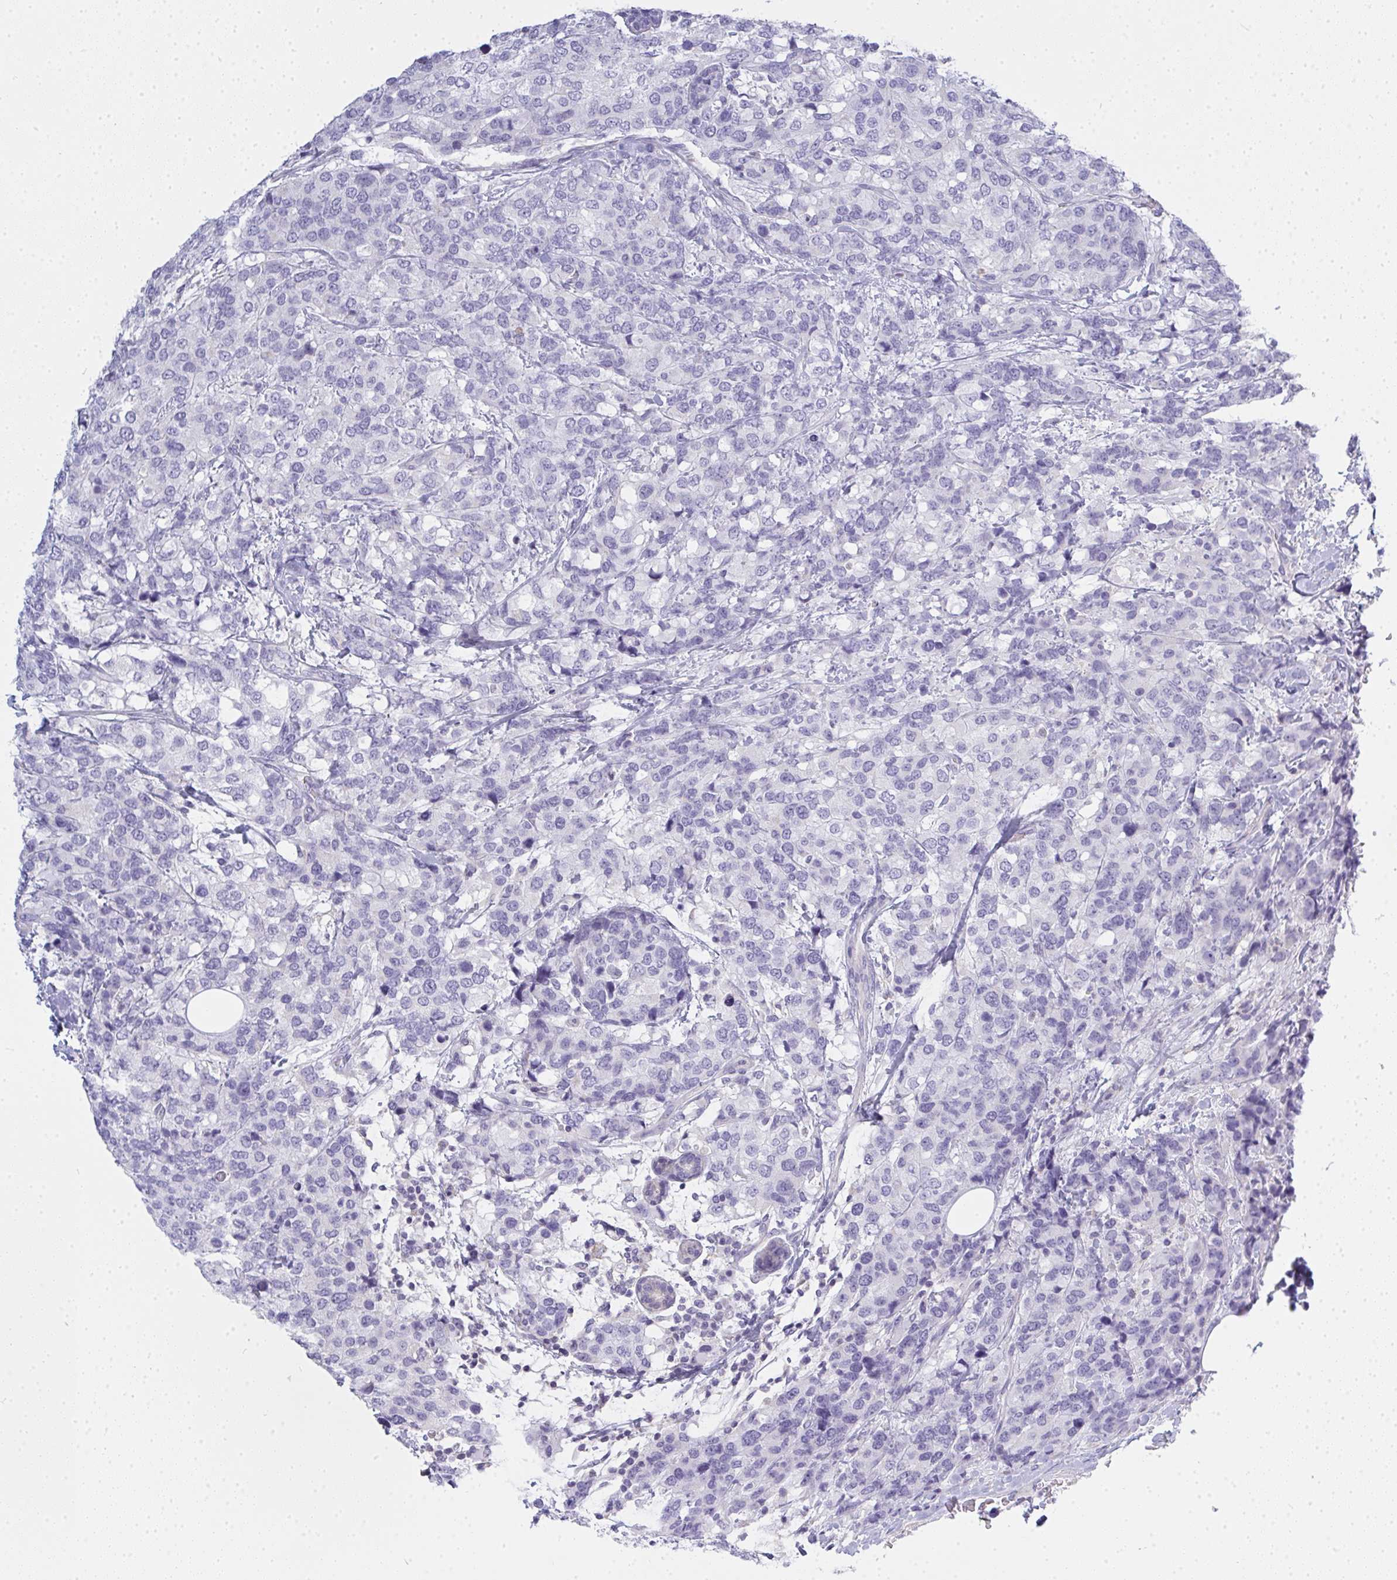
{"staining": {"intensity": "negative", "quantity": "none", "location": "none"}, "tissue": "breast cancer", "cell_type": "Tumor cells", "image_type": "cancer", "snomed": [{"axis": "morphology", "description": "Lobular carcinoma"}, {"axis": "topography", "description": "Breast"}], "caption": "Immunohistochemistry (IHC) histopathology image of breast lobular carcinoma stained for a protein (brown), which shows no staining in tumor cells.", "gene": "GSDMB", "patient": {"sex": "female", "age": 59}}